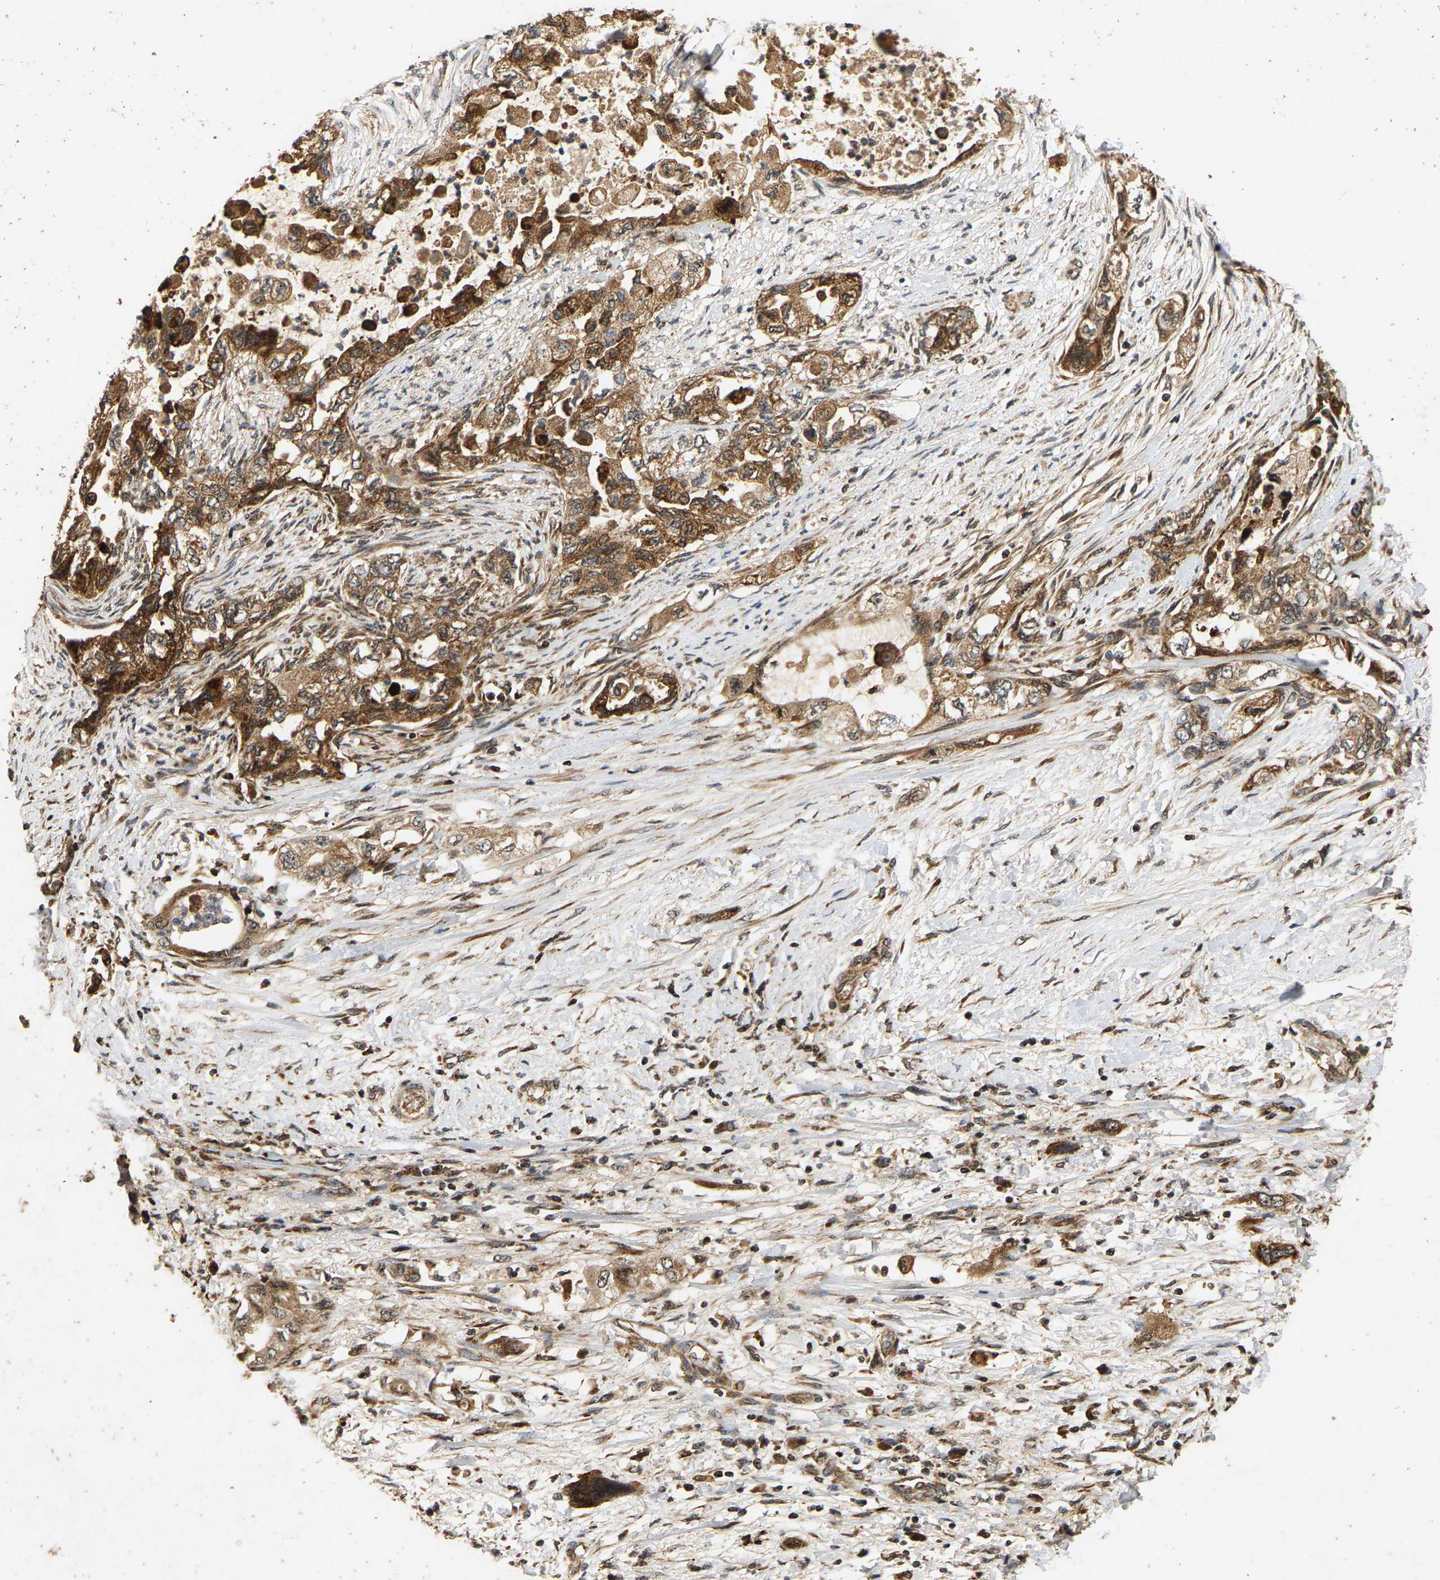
{"staining": {"intensity": "moderate", "quantity": ">75%", "location": "cytoplasmic/membranous"}, "tissue": "pancreatic cancer", "cell_type": "Tumor cells", "image_type": "cancer", "snomed": [{"axis": "morphology", "description": "Adenocarcinoma, NOS"}, {"axis": "topography", "description": "Pancreas"}], "caption": "A medium amount of moderate cytoplasmic/membranous staining is identified in approximately >75% of tumor cells in pancreatic cancer tissue. (Stains: DAB (3,3'-diaminobenzidine) in brown, nuclei in blue, Microscopy: brightfield microscopy at high magnification).", "gene": "CIDEC", "patient": {"sex": "female", "age": 73}}